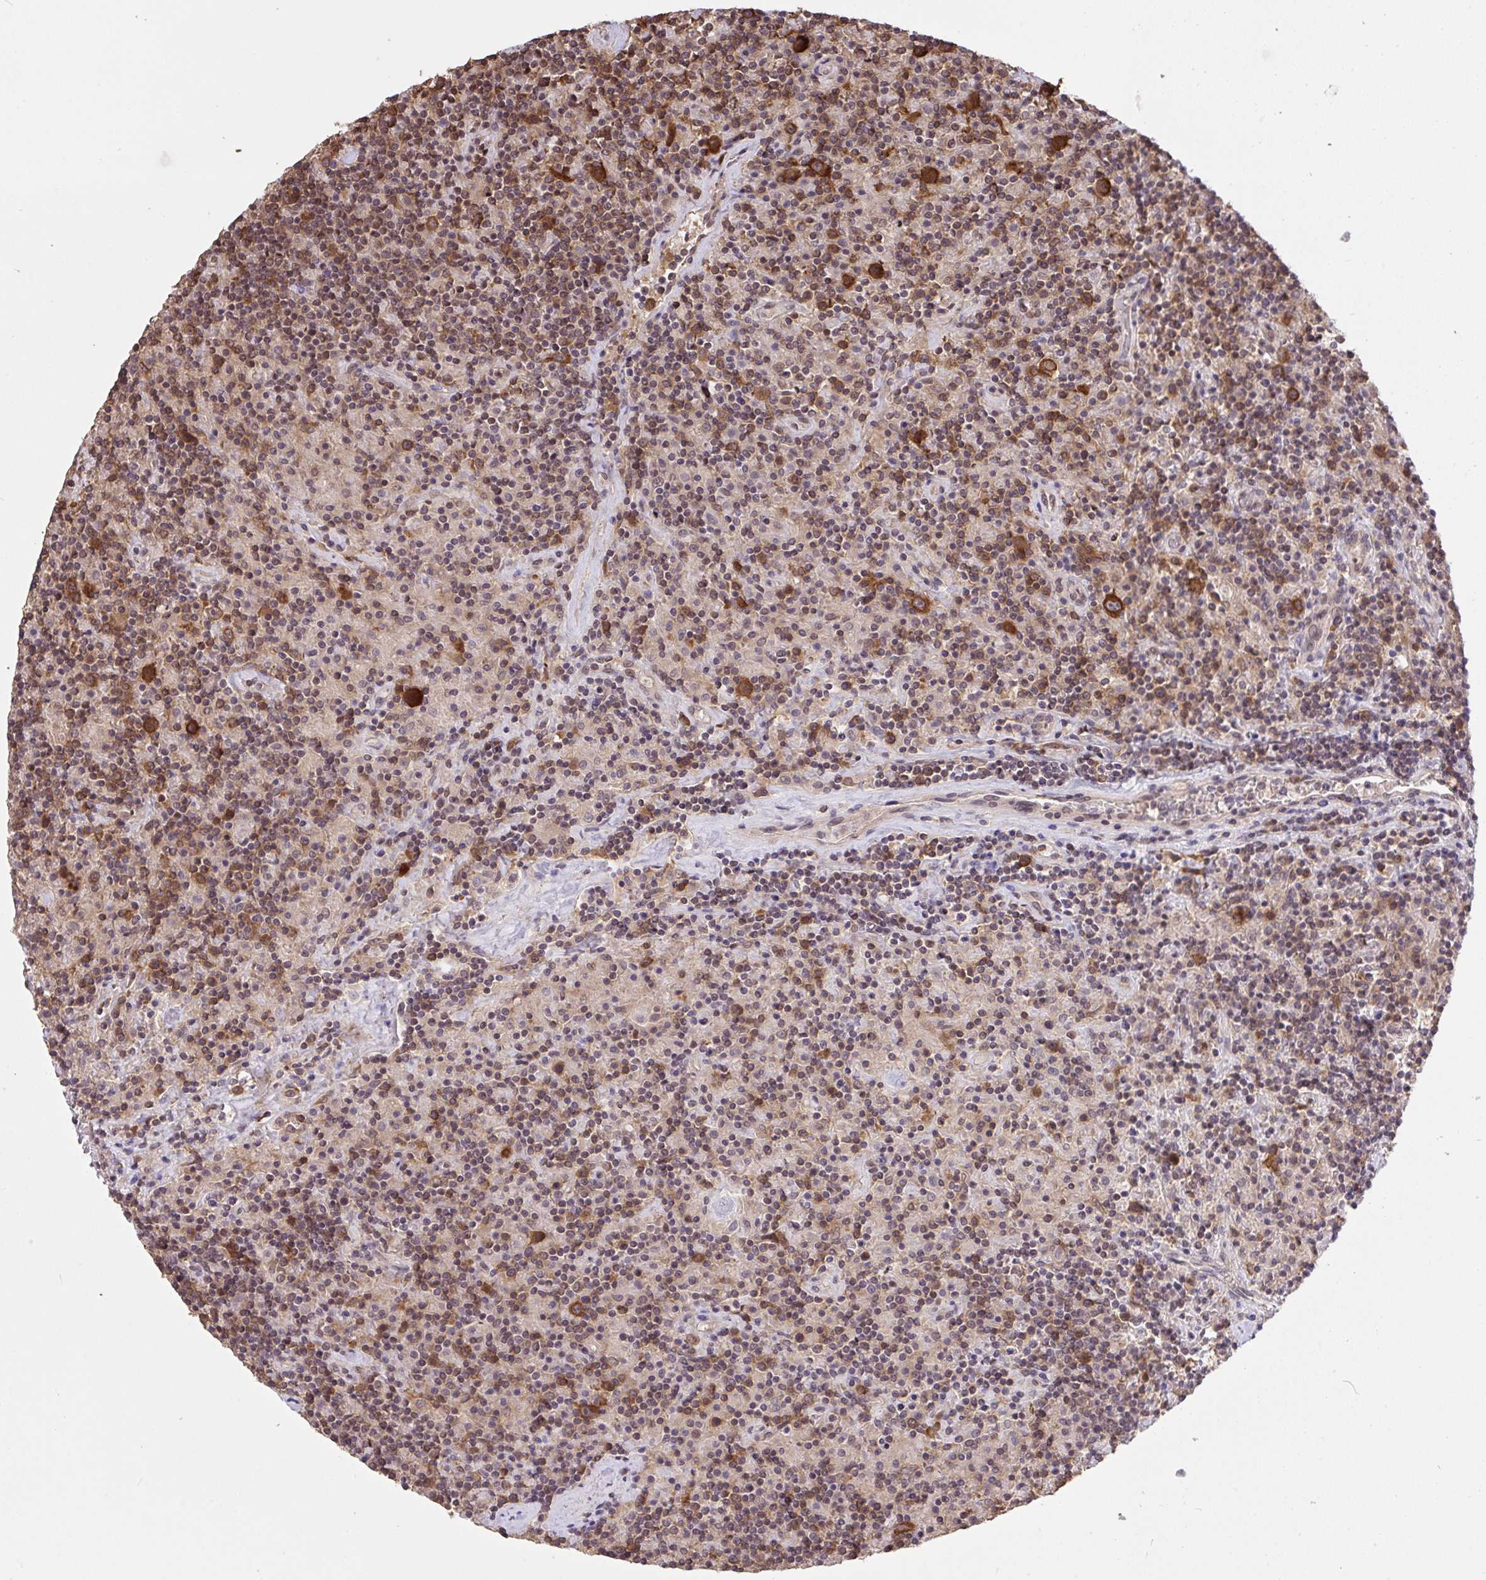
{"staining": {"intensity": "strong", "quantity": ">75%", "location": "cytoplasmic/membranous"}, "tissue": "lymphoma", "cell_type": "Tumor cells", "image_type": "cancer", "snomed": [{"axis": "morphology", "description": "Hodgkin's disease, NOS"}, {"axis": "topography", "description": "Lymph node"}], "caption": "This is a histology image of immunohistochemistry staining of Hodgkin's disease, which shows strong staining in the cytoplasmic/membranous of tumor cells.", "gene": "C12orf57", "patient": {"sex": "male", "age": 70}}